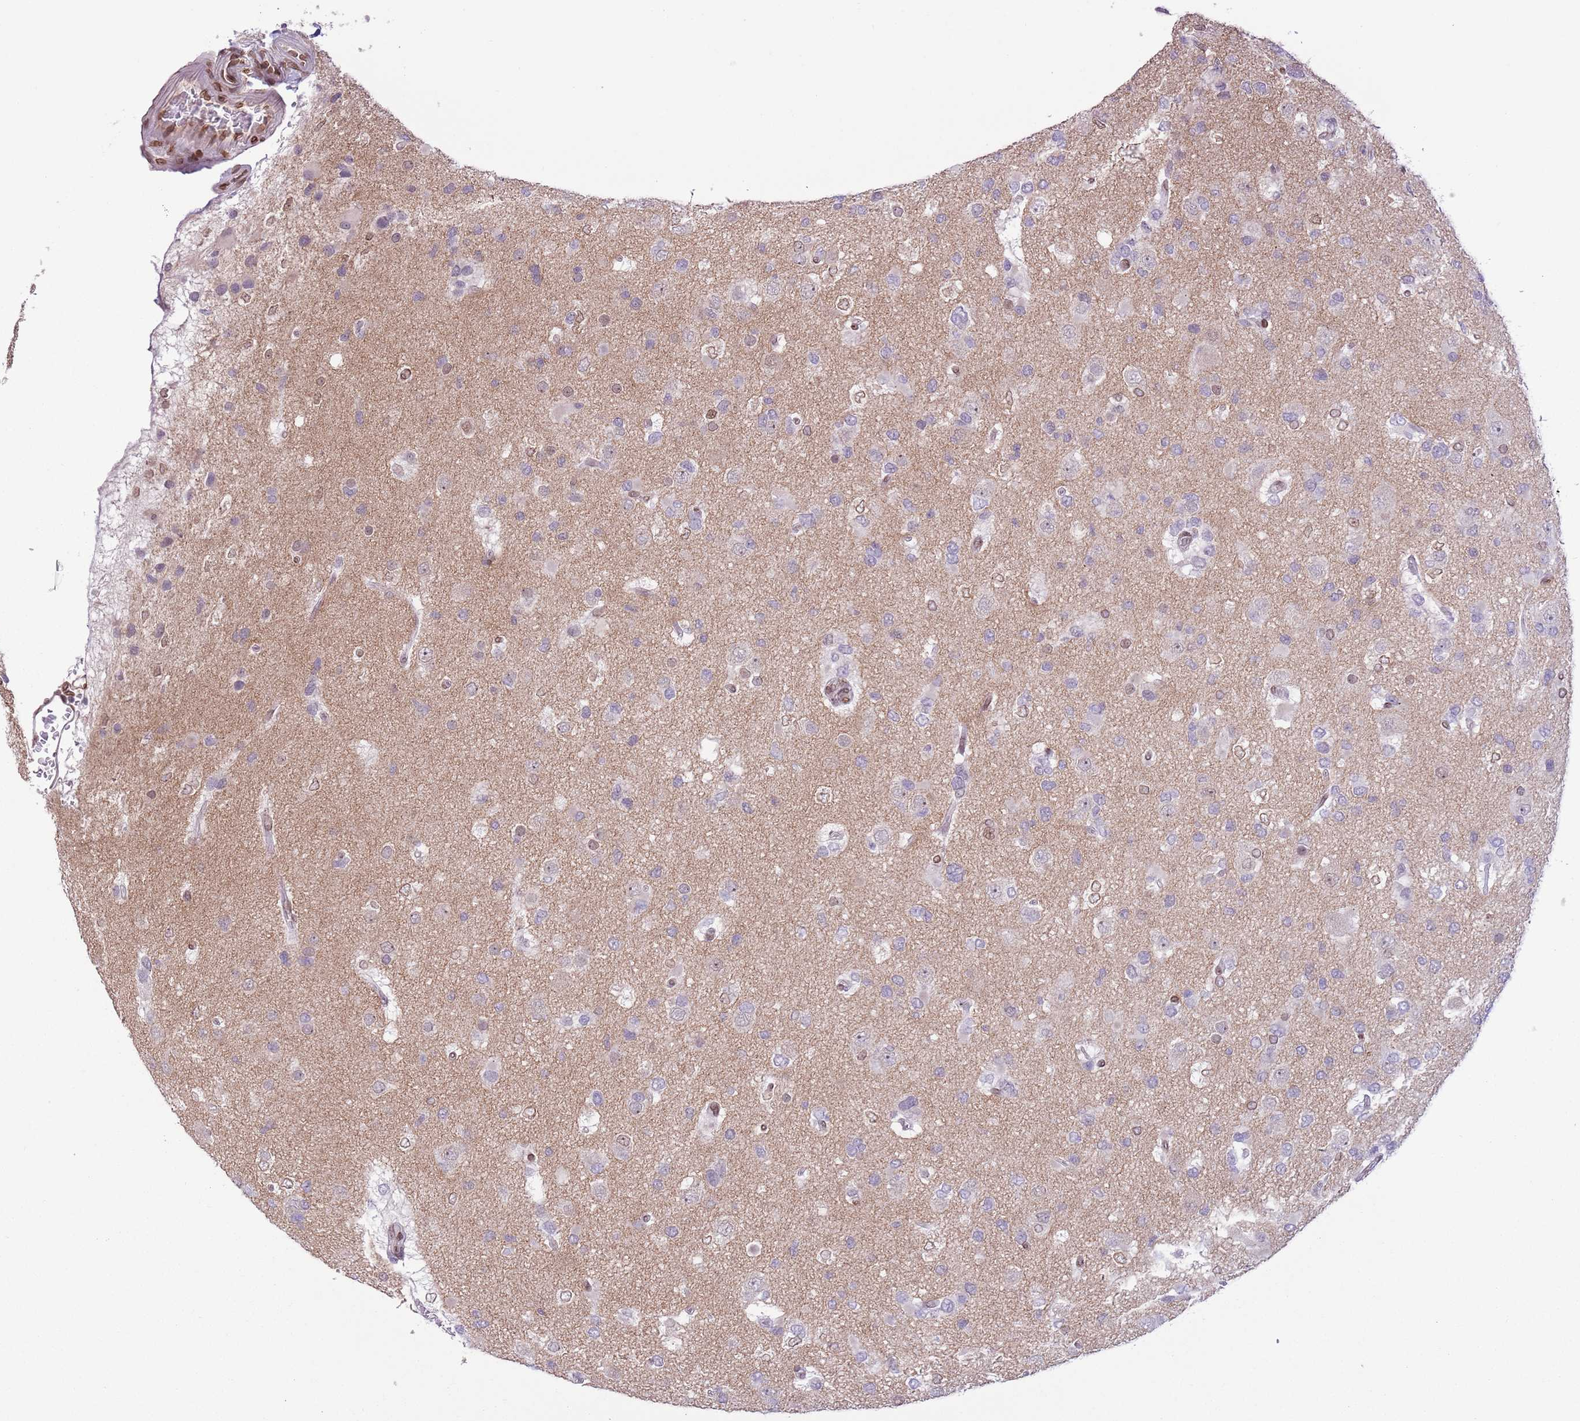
{"staining": {"intensity": "weak", "quantity": "<25%", "location": "cytoplasmic/membranous,nuclear"}, "tissue": "glioma", "cell_type": "Tumor cells", "image_type": "cancer", "snomed": [{"axis": "morphology", "description": "Glioma, malignant, High grade"}, {"axis": "topography", "description": "Brain"}], "caption": "IHC micrograph of neoplastic tissue: human high-grade glioma (malignant) stained with DAB exhibits no significant protein positivity in tumor cells.", "gene": "ZGLP1", "patient": {"sex": "male", "age": 53}}